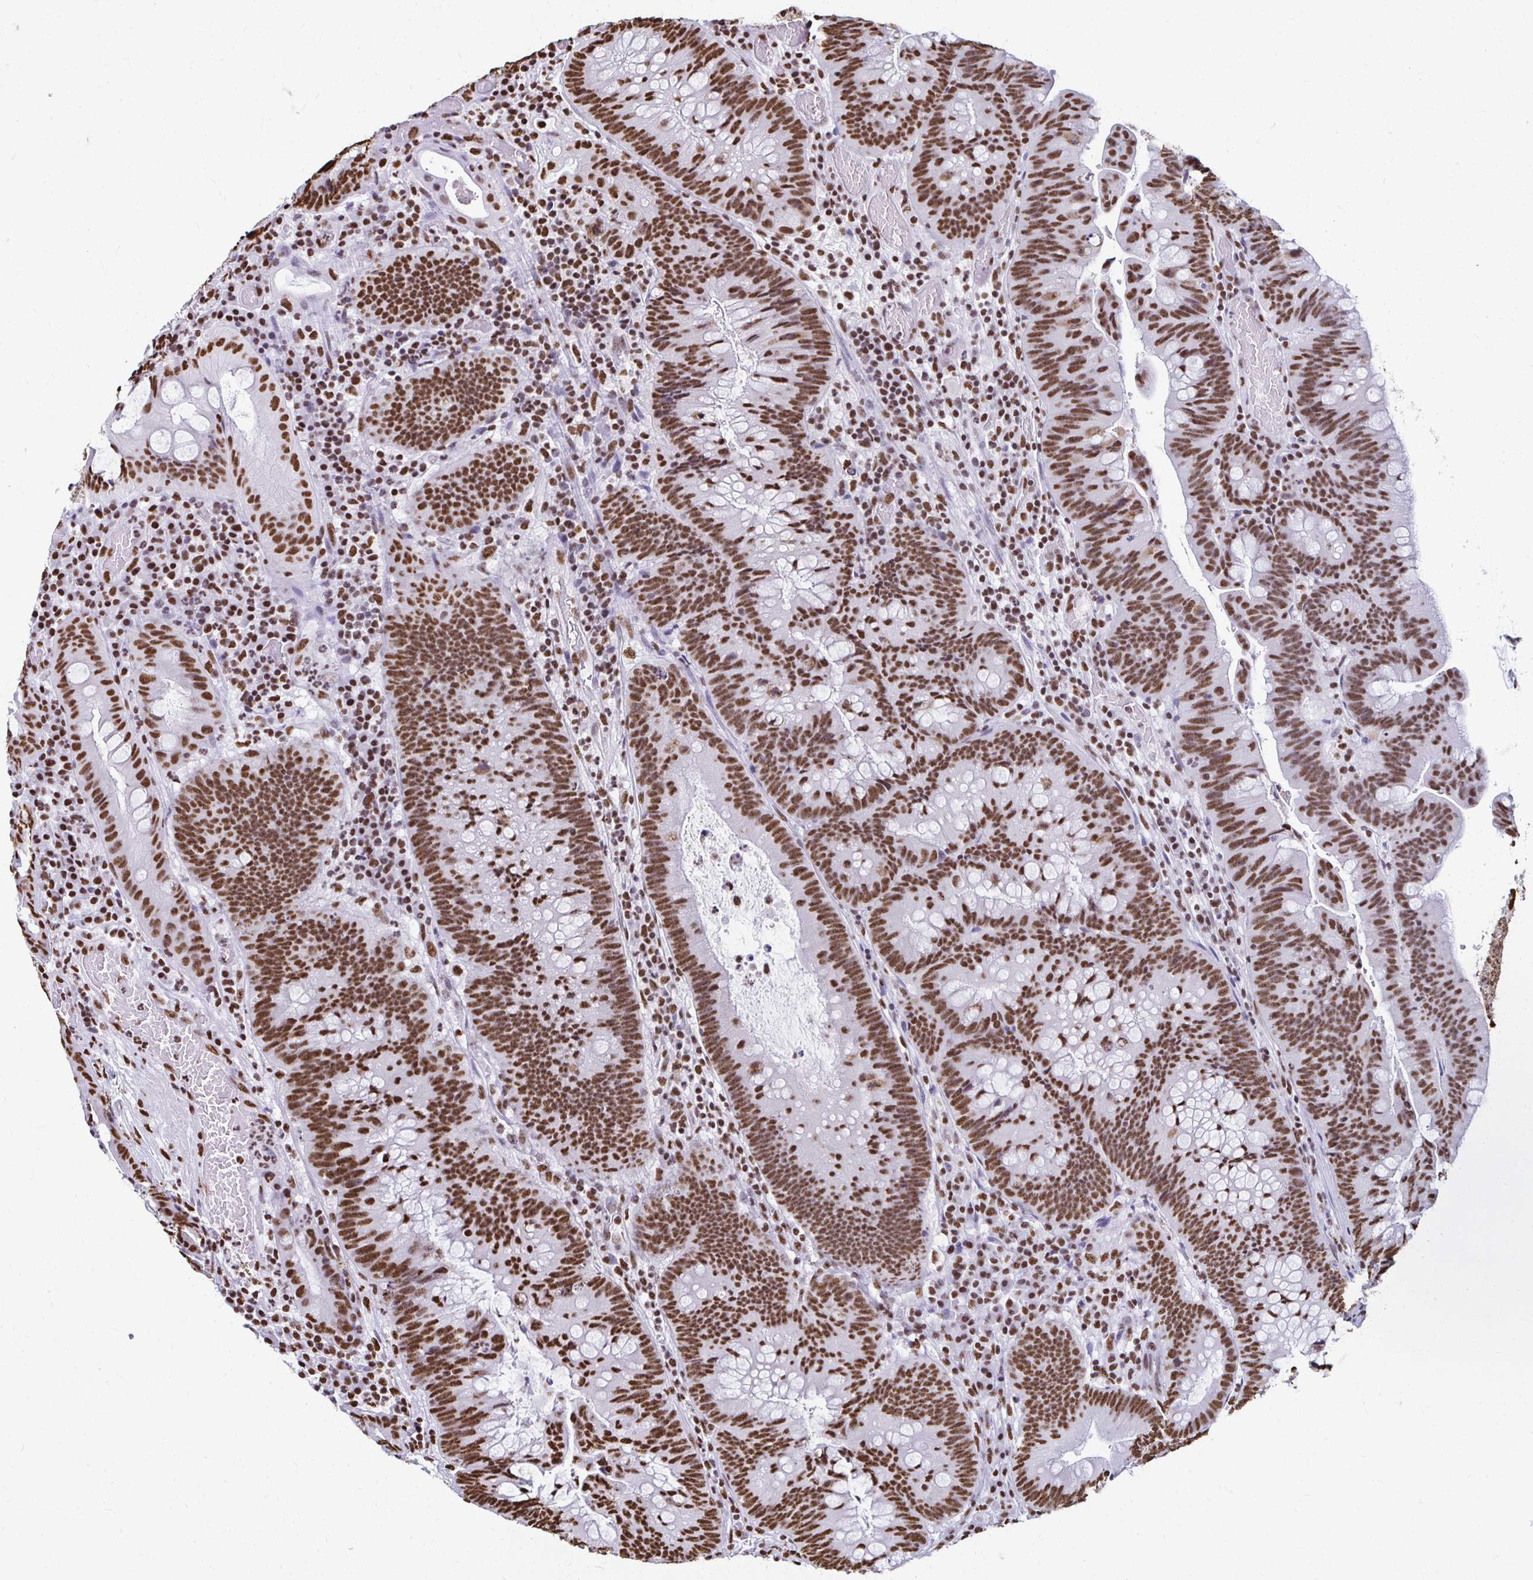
{"staining": {"intensity": "strong", "quantity": ">75%", "location": "nuclear"}, "tissue": "colorectal cancer", "cell_type": "Tumor cells", "image_type": "cancer", "snomed": [{"axis": "morphology", "description": "Adenocarcinoma, NOS"}, {"axis": "topography", "description": "Colon"}], "caption": "This is a micrograph of immunohistochemistry (IHC) staining of adenocarcinoma (colorectal), which shows strong expression in the nuclear of tumor cells.", "gene": "NONO", "patient": {"sex": "male", "age": 62}}